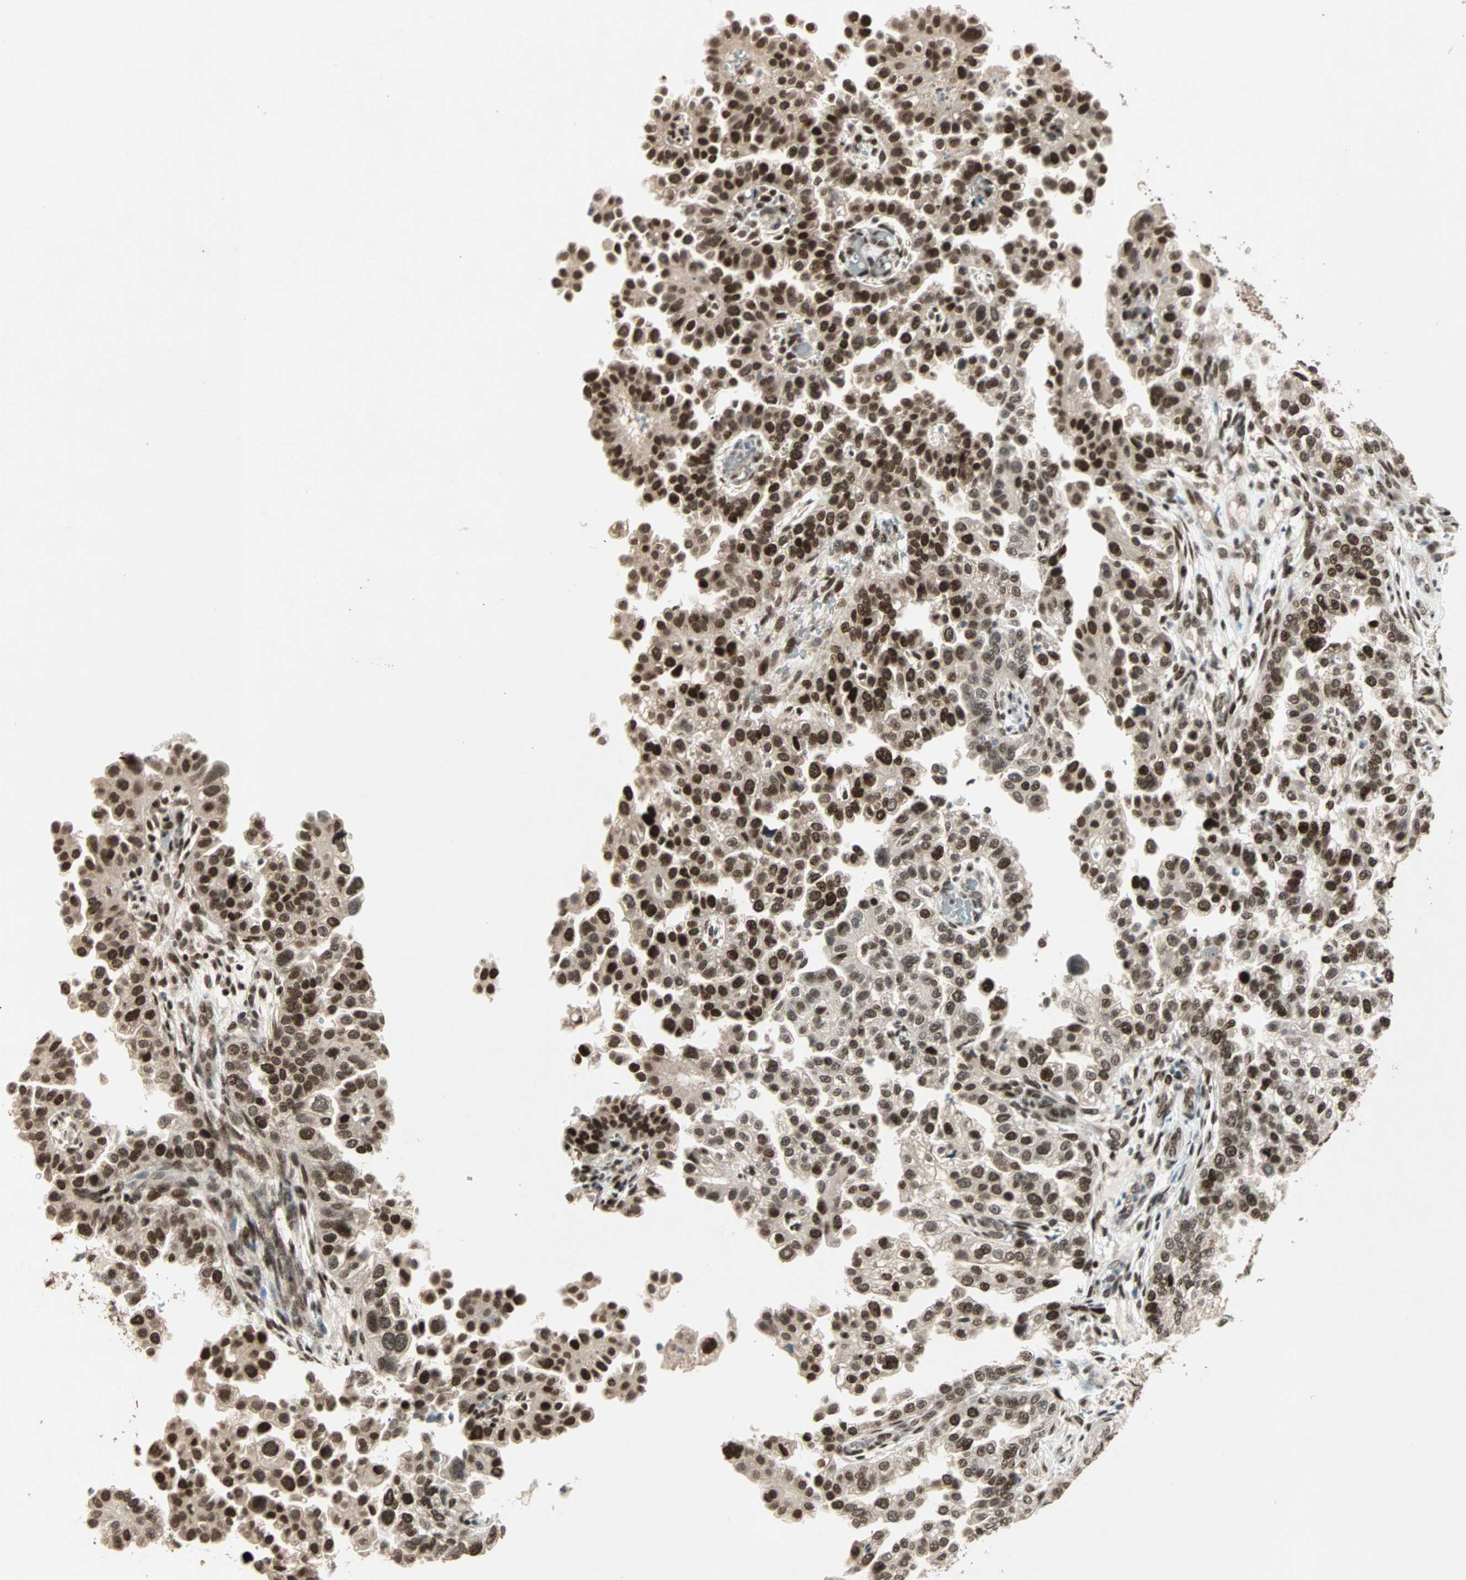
{"staining": {"intensity": "strong", "quantity": ">75%", "location": "nuclear"}, "tissue": "endometrial cancer", "cell_type": "Tumor cells", "image_type": "cancer", "snomed": [{"axis": "morphology", "description": "Adenocarcinoma, NOS"}, {"axis": "topography", "description": "Endometrium"}], "caption": "DAB (3,3'-diaminobenzidine) immunohistochemical staining of endometrial cancer shows strong nuclear protein positivity in approximately >75% of tumor cells.", "gene": "MDC1", "patient": {"sex": "female", "age": 85}}